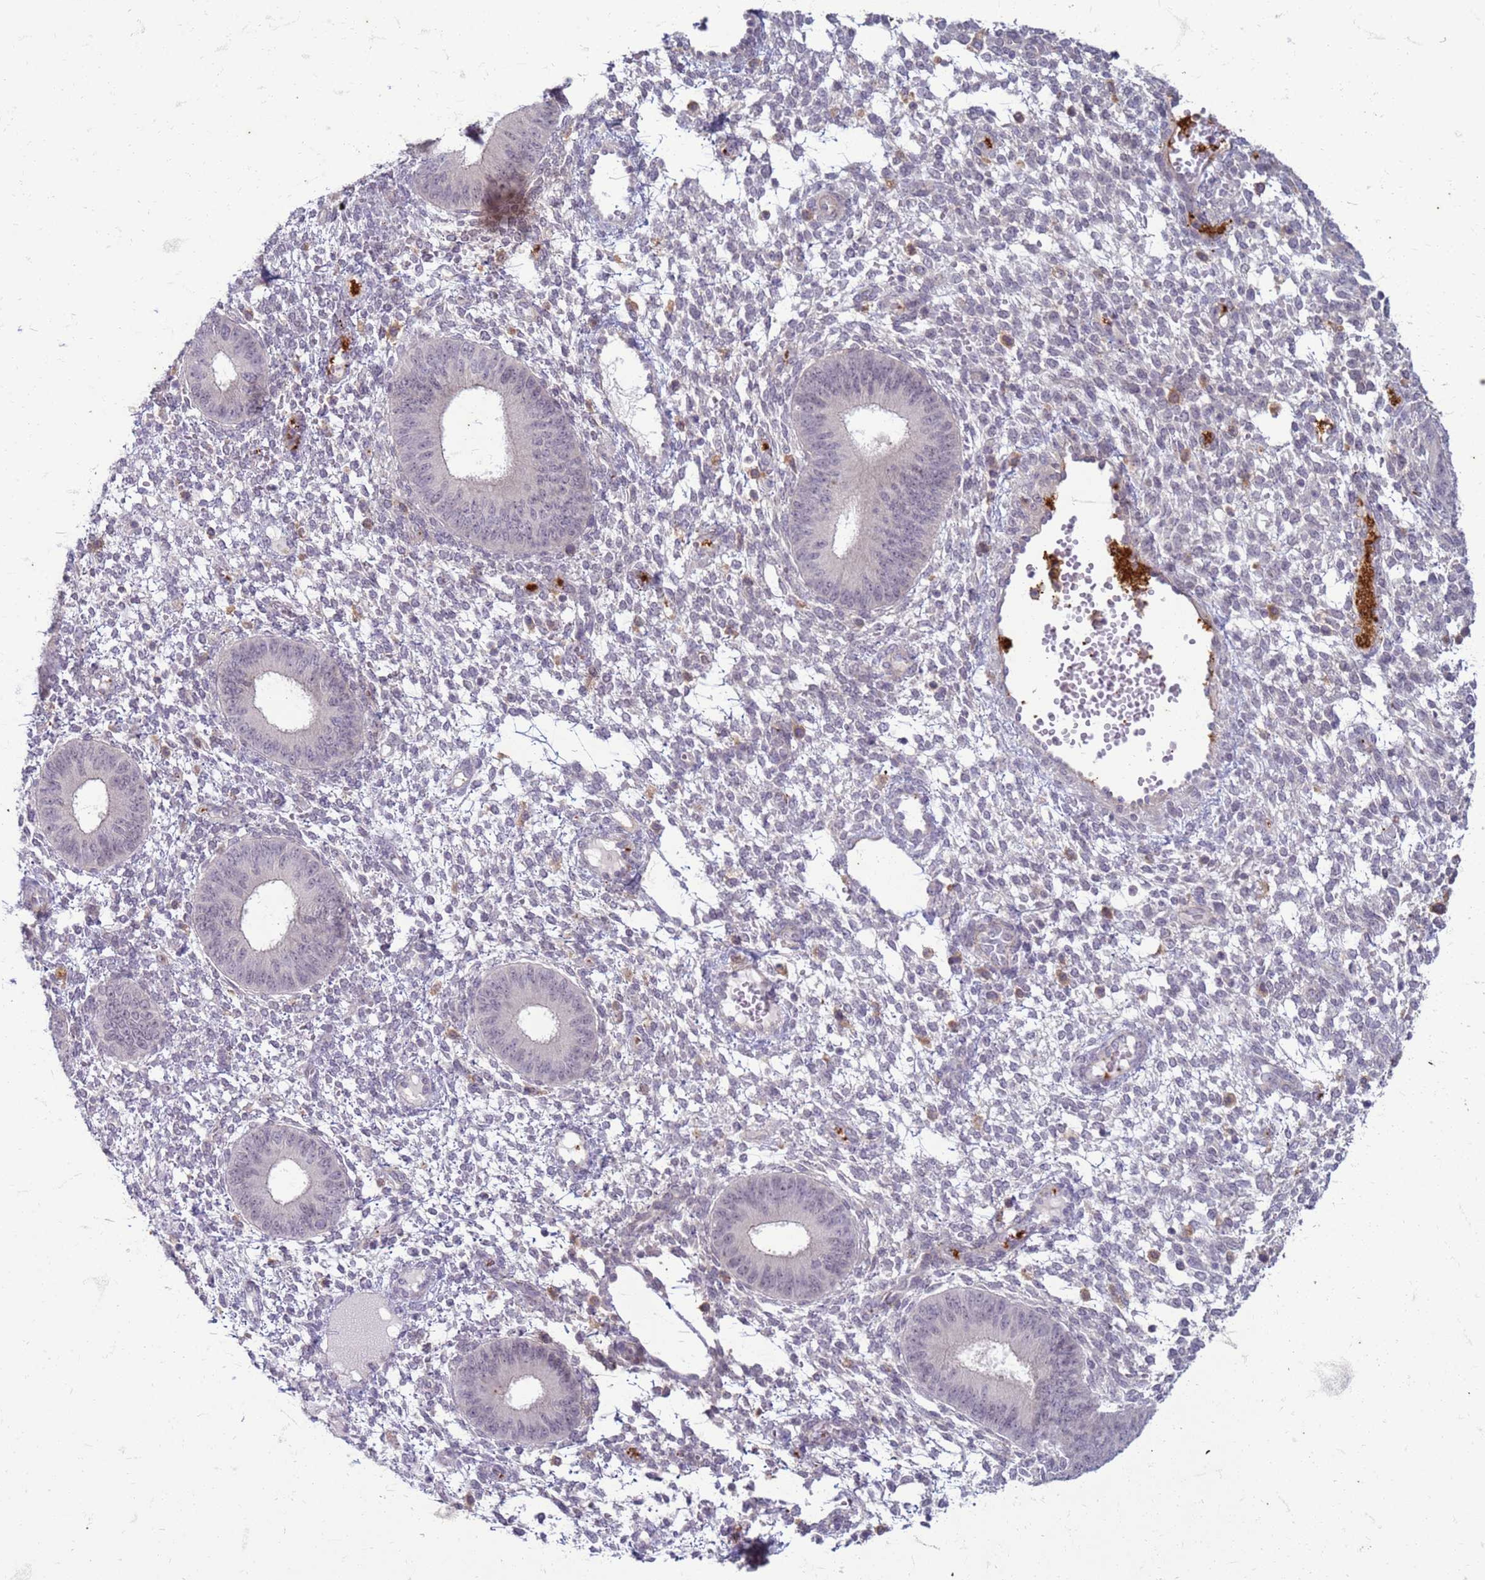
{"staining": {"intensity": "negative", "quantity": "none", "location": "none"}, "tissue": "endometrium", "cell_type": "Cells in endometrial stroma", "image_type": "normal", "snomed": [{"axis": "morphology", "description": "Normal tissue, NOS"}, {"axis": "topography", "description": "Endometrium"}], "caption": "Normal endometrium was stained to show a protein in brown. There is no significant positivity in cells in endometrial stroma. Brightfield microscopy of immunohistochemistry (IHC) stained with DAB (brown) and hematoxylin (blue), captured at high magnification.", "gene": "SLC15A3", "patient": {"sex": "female", "age": 49}}